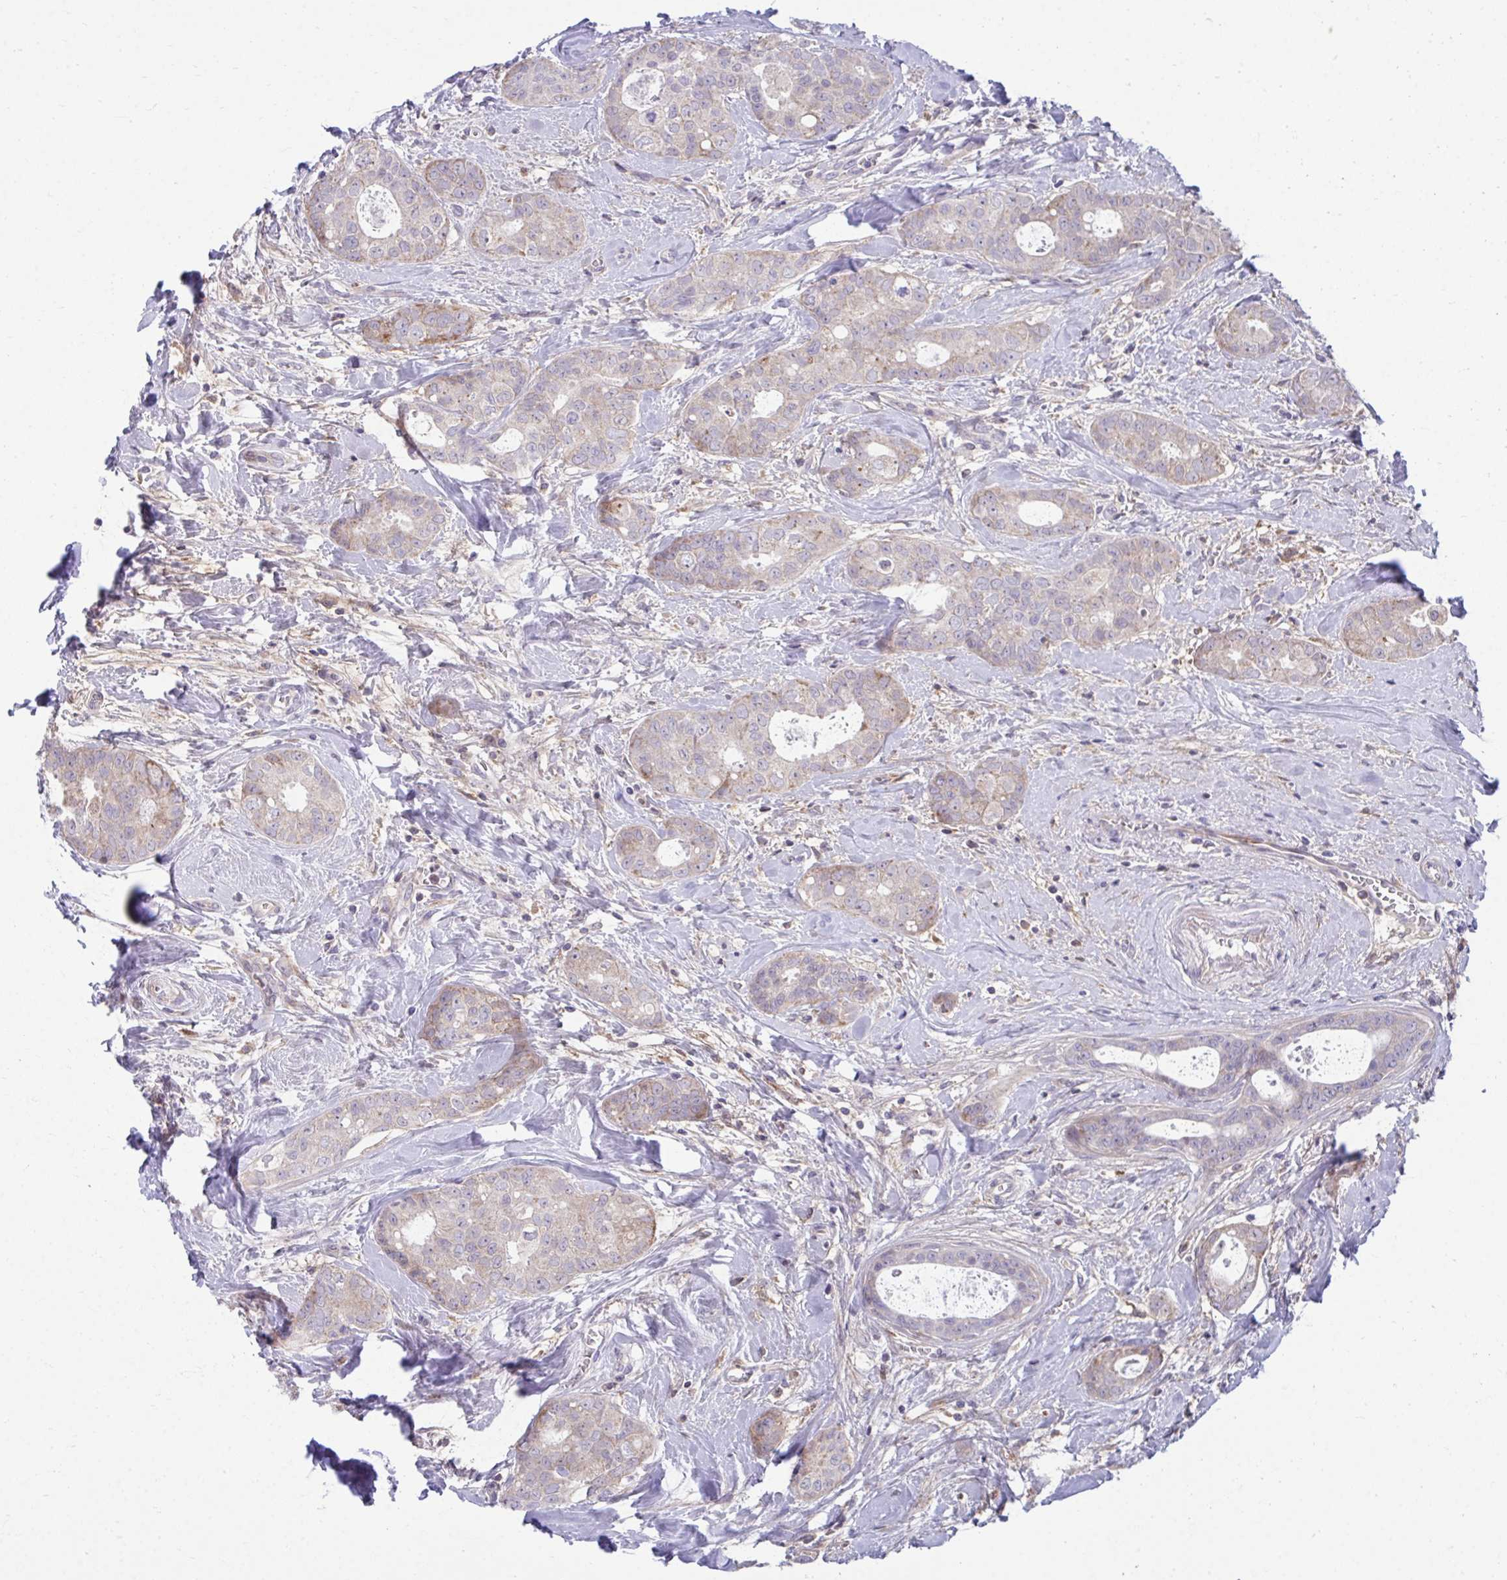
{"staining": {"intensity": "negative", "quantity": "none", "location": "none"}, "tissue": "breast cancer", "cell_type": "Tumor cells", "image_type": "cancer", "snomed": [{"axis": "morphology", "description": "Duct carcinoma"}, {"axis": "topography", "description": "Breast"}], "caption": "This is an IHC micrograph of human breast cancer (infiltrating ductal carcinoma). There is no expression in tumor cells.", "gene": "C16orf54", "patient": {"sex": "female", "age": 45}}